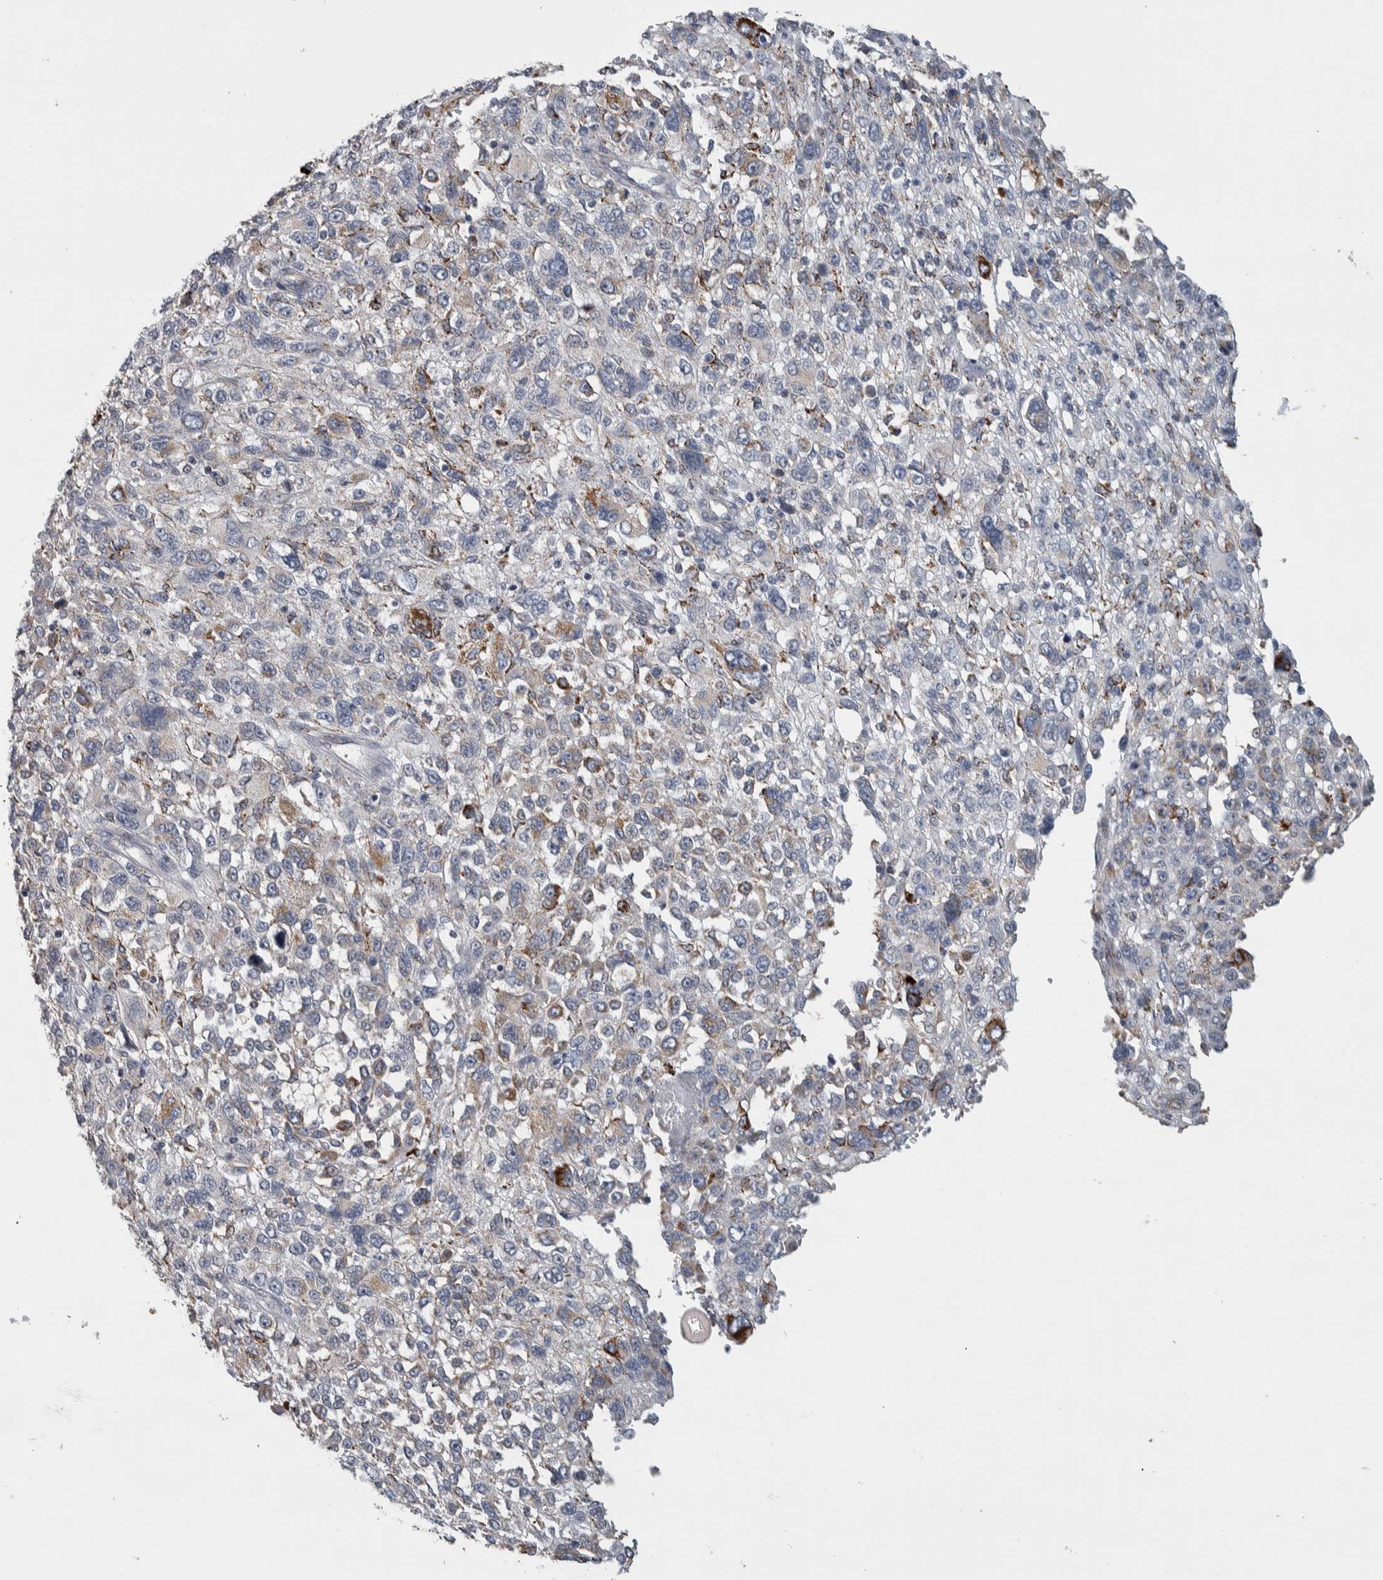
{"staining": {"intensity": "weak", "quantity": "<25%", "location": "cytoplasmic/membranous"}, "tissue": "melanoma", "cell_type": "Tumor cells", "image_type": "cancer", "snomed": [{"axis": "morphology", "description": "Malignant melanoma, NOS"}, {"axis": "topography", "description": "Skin"}], "caption": "An immunohistochemistry image of malignant melanoma is shown. There is no staining in tumor cells of malignant melanoma. (DAB immunohistochemistry (IHC), high magnification).", "gene": "FAM78A", "patient": {"sex": "female", "age": 55}}